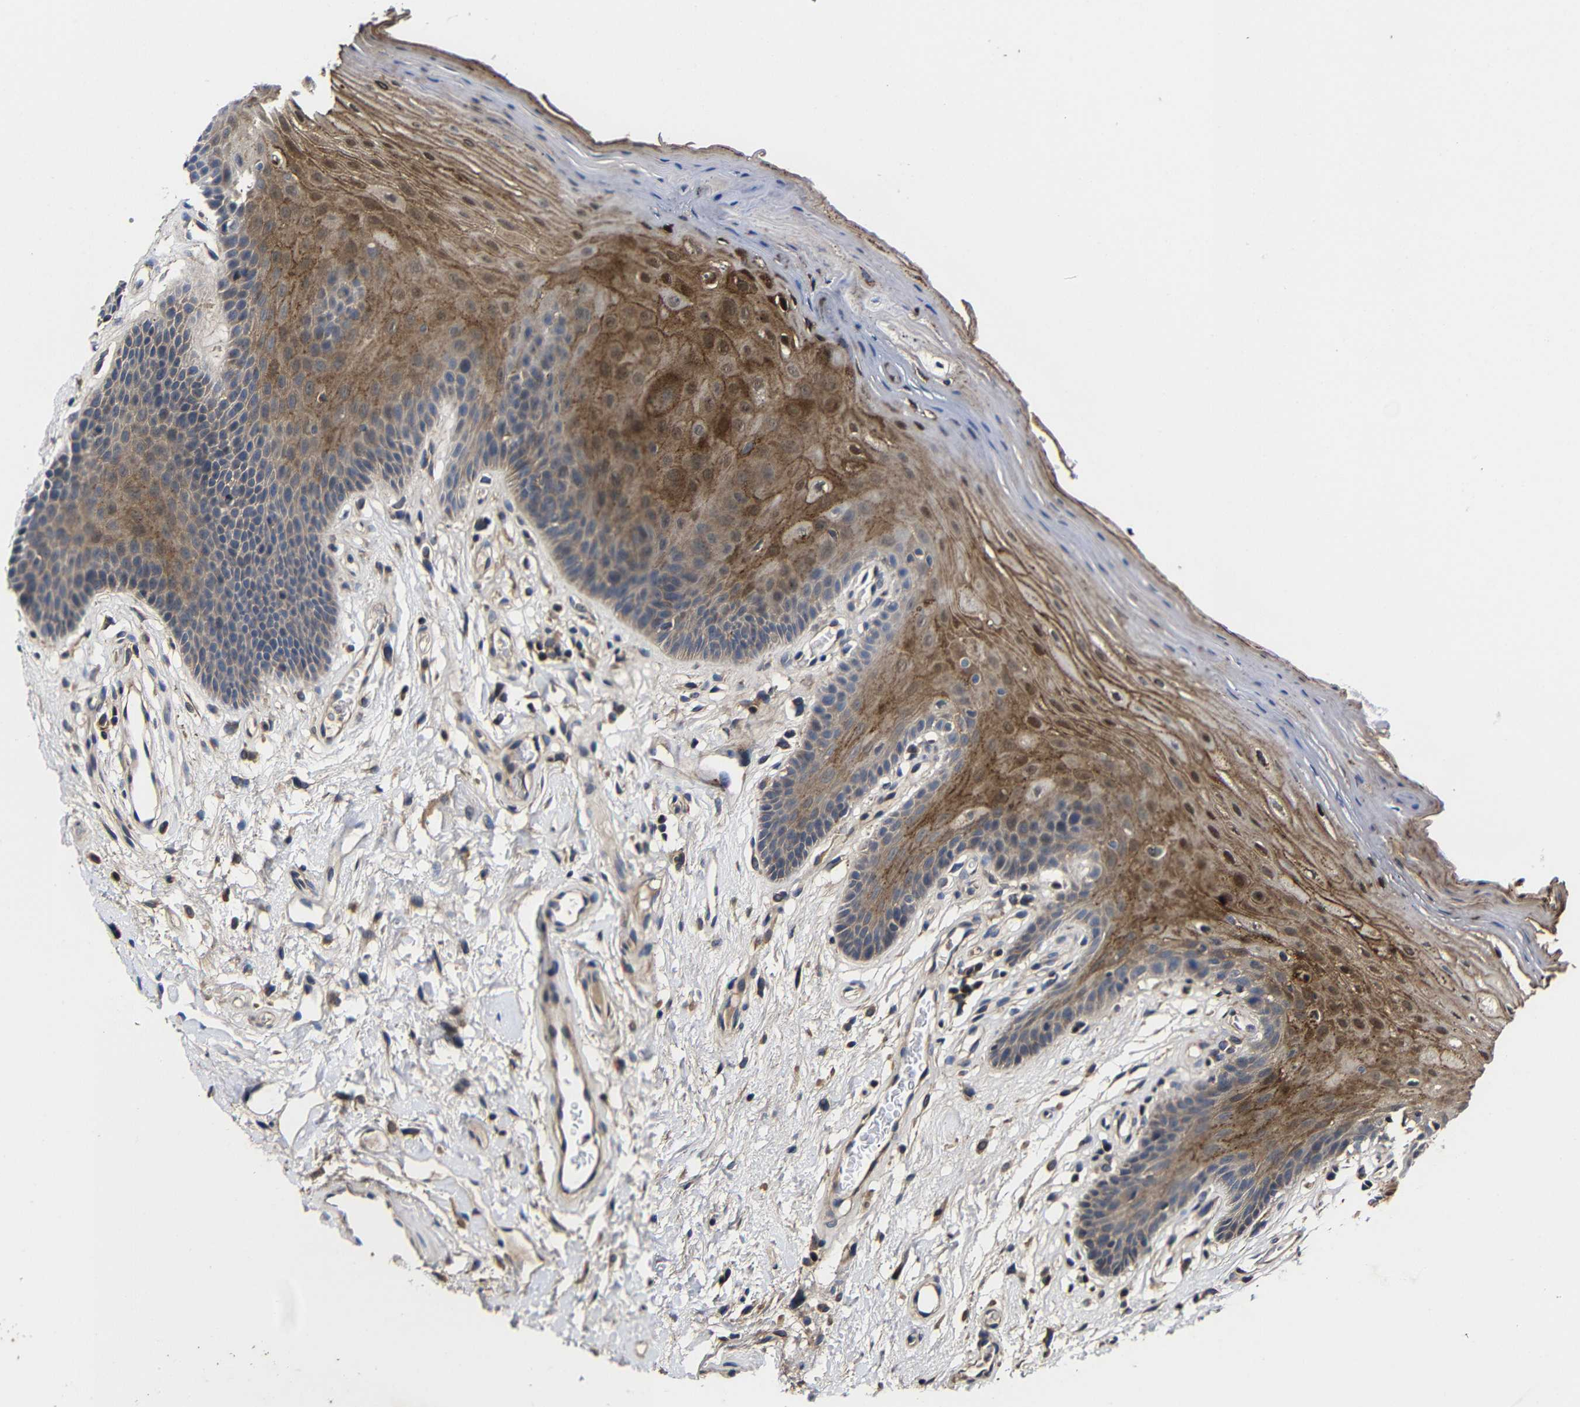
{"staining": {"intensity": "moderate", "quantity": "25%-75%", "location": "cytoplasmic/membranous,nuclear"}, "tissue": "oral mucosa", "cell_type": "Squamous epithelial cells", "image_type": "normal", "snomed": [{"axis": "morphology", "description": "Normal tissue, NOS"}, {"axis": "morphology", "description": "Squamous cell carcinoma, NOS"}, {"axis": "topography", "description": "Skeletal muscle"}, {"axis": "topography", "description": "Adipose tissue"}, {"axis": "topography", "description": "Vascular tissue"}, {"axis": "topography", "description": "Oral tissue"}, {"axis": "topography", "description": "Peripheral nerve tissue"}, {"axis": "topography", "description": "Head-Neck"}], "caption": "Immunohistochemical staining of unremarkable human oral mucosa shows medium levels of moderate cytoplasmic/membranous,nuclear expression in about 25%-75% of squamous epithelial cells. (brown staining indicates protein expression, while blue staining denotes nuclei).", "gene": "LPAR5", "patient": {"sex": "male", "age": 71}}